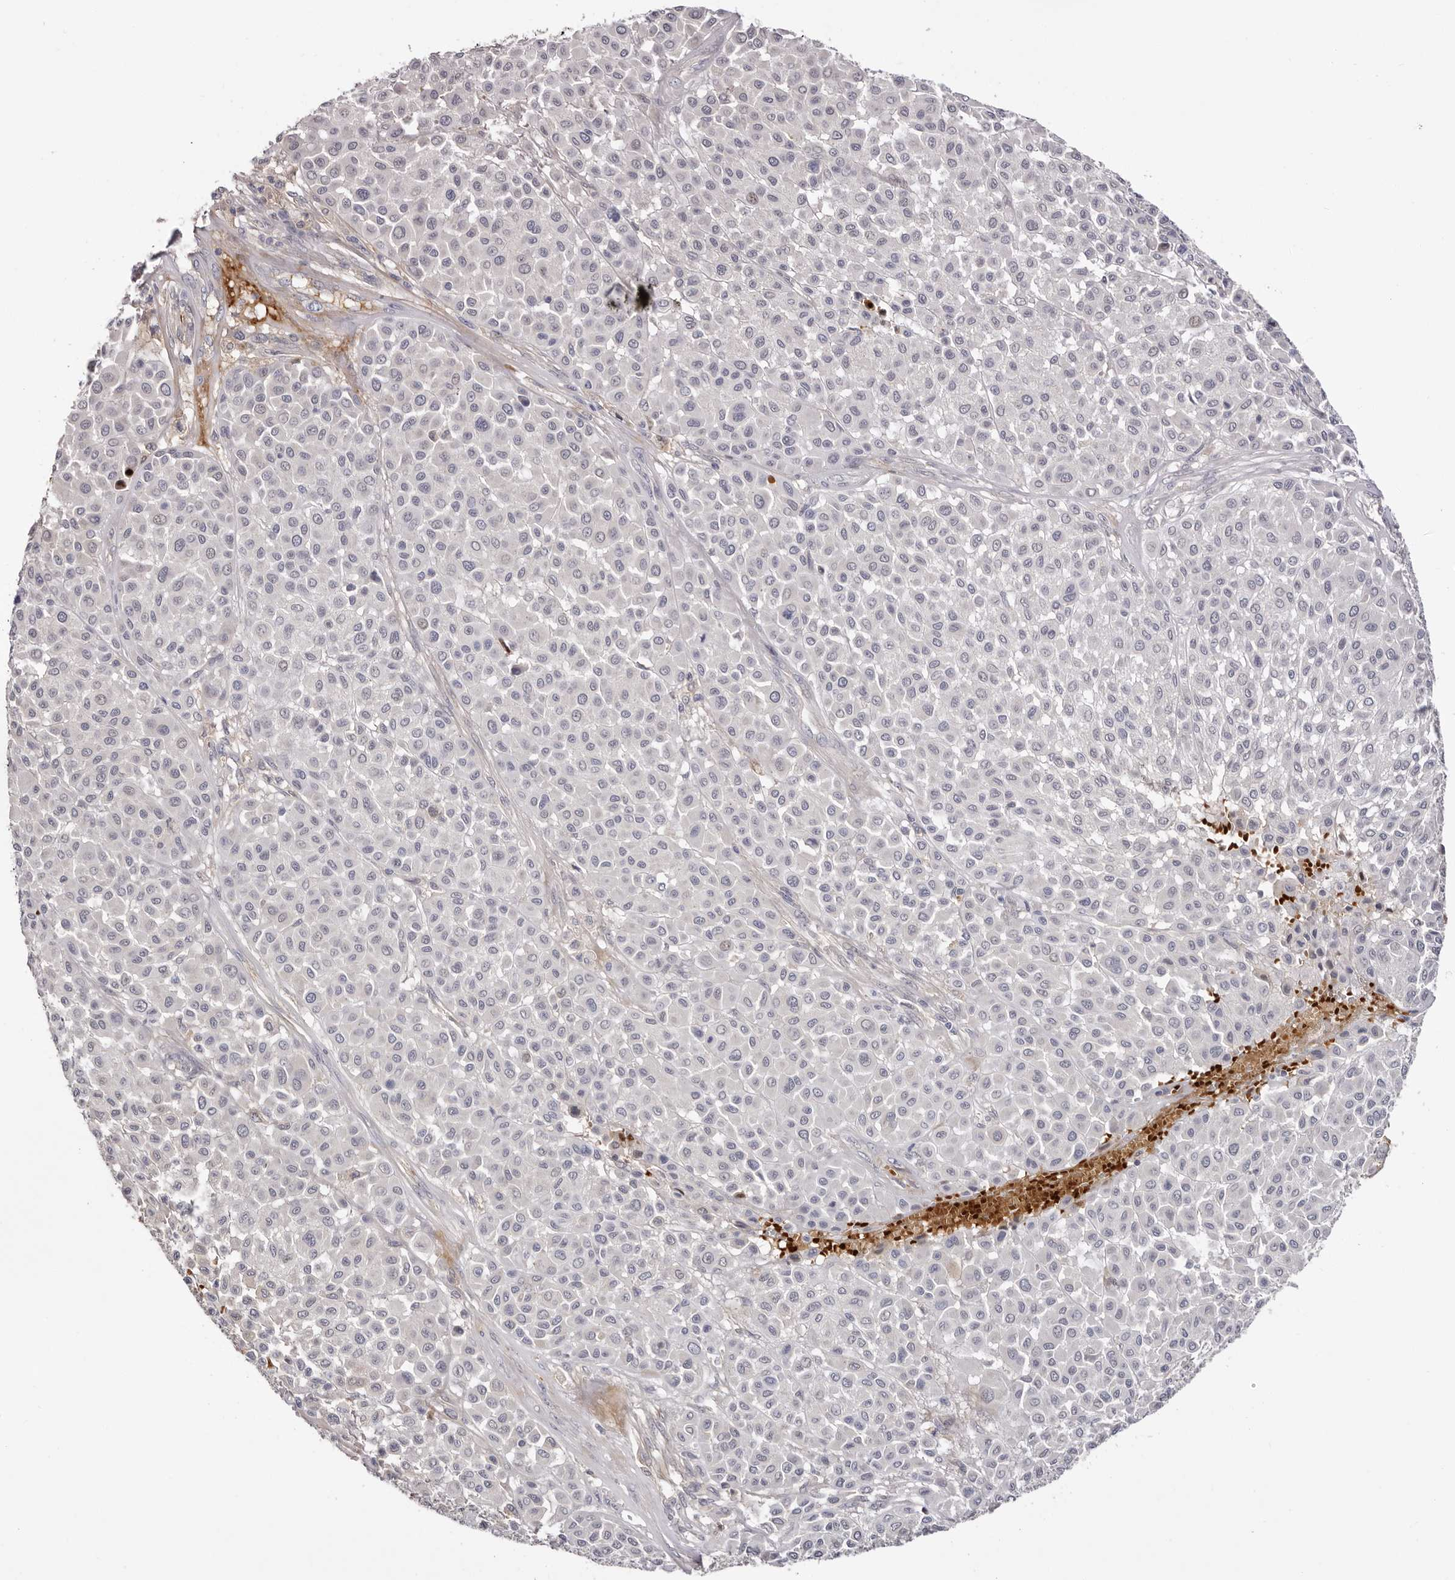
{"staining": {"intensity": "negative", "quantity": "none", "location": "none"}, "tissue": "melanoma", "cell_type": "Tumor cells", "image_type": "cancer", "snomed": [{"axis": "morphology", "description": "Malignant melanoma, Metastatic site"}, {"axis": "topography", "description": "Soft tissue"}], "caption": "Tumor cells are negative for protein expression in human malignant melanoma (metastatic site).", "gene": "LMLN", "patient": {"sex": "male", "age": 41}}